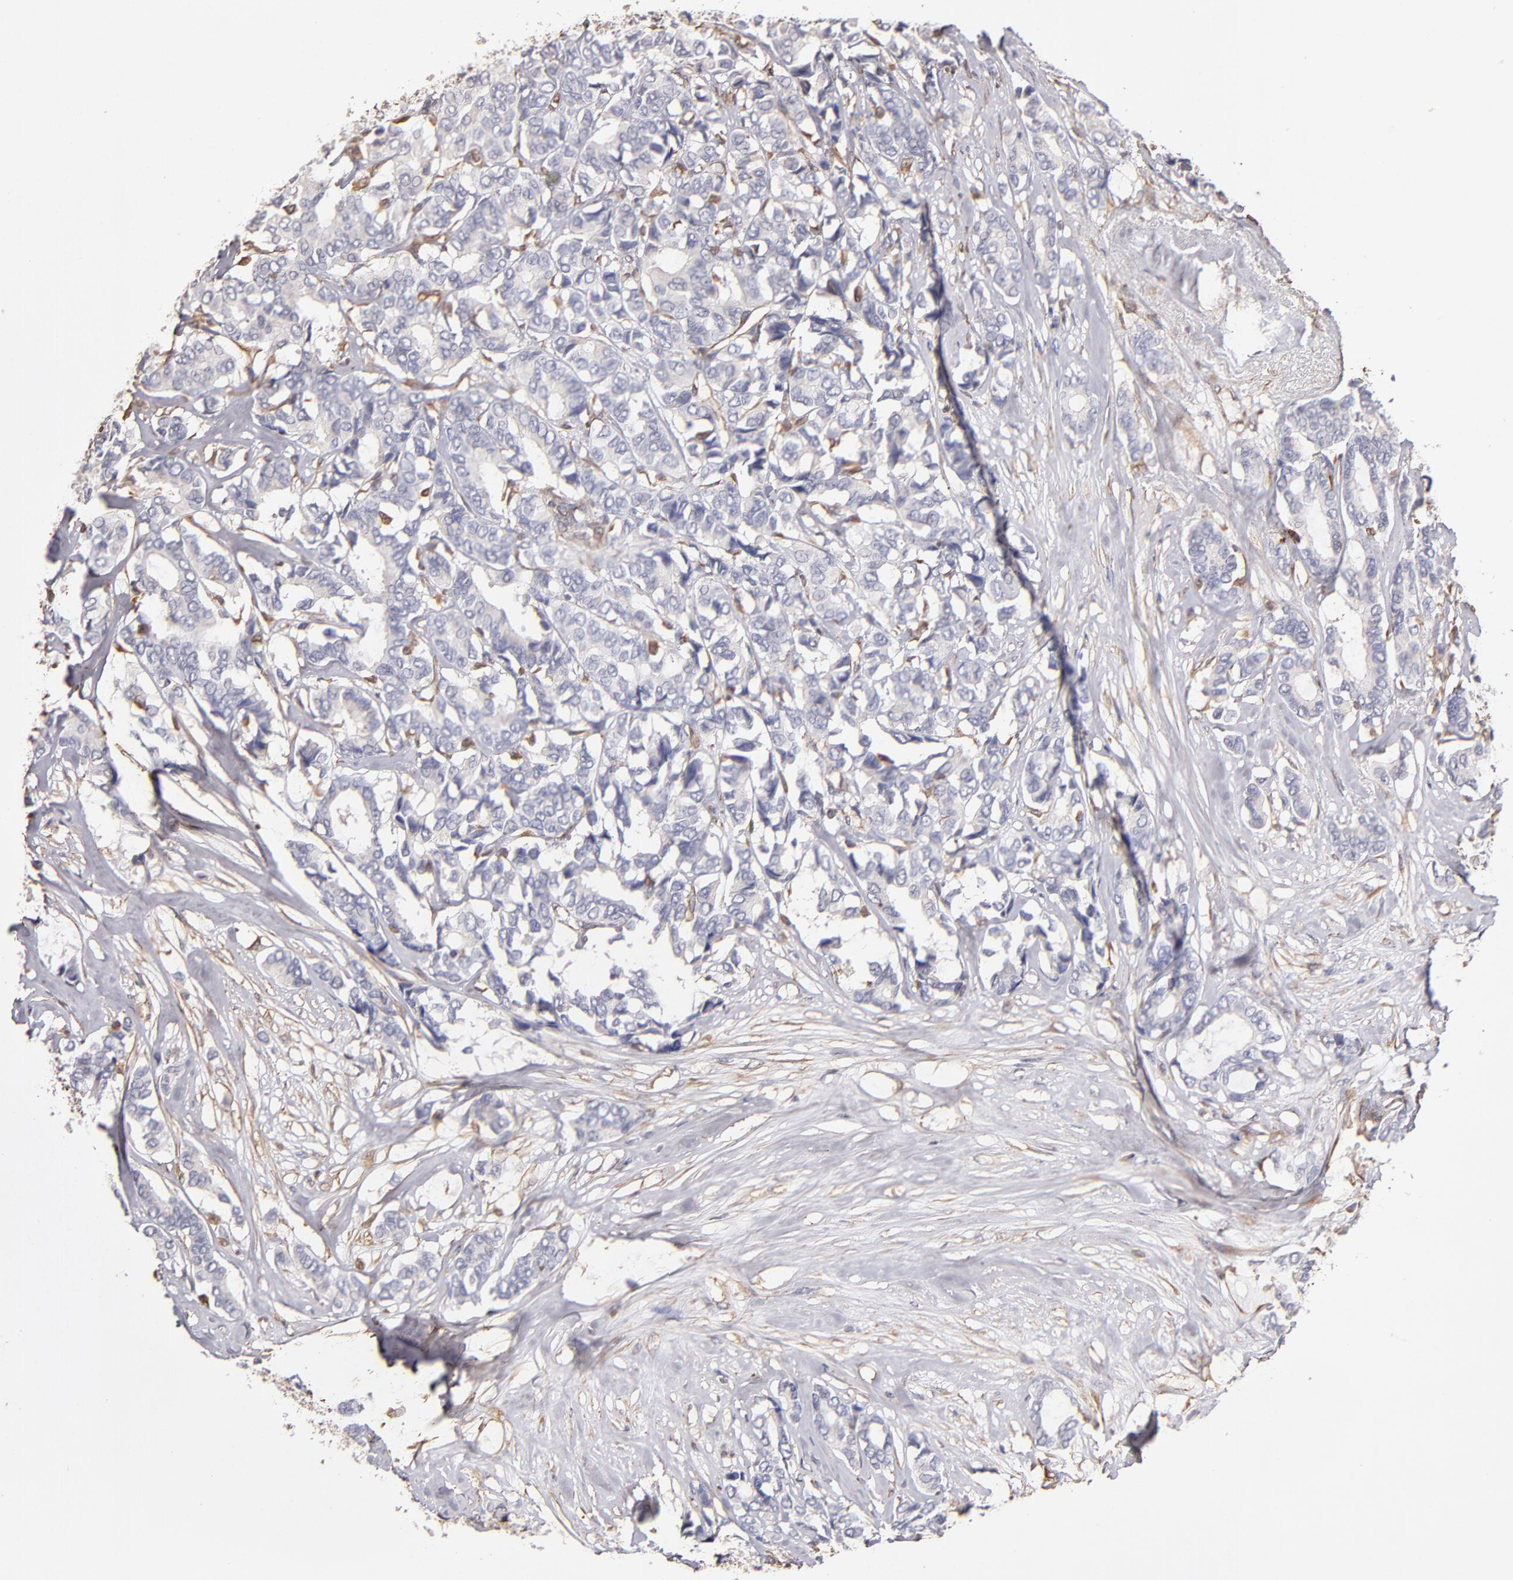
{"staining": {"intensity": "negative", "quantity": "none", "location": "none"}, "tissue": "breast cancer", "cell_type": "Tumor cells", "image_type": "cancer", "snomed": [{"axis": "morphology", "description": "Duct carcinoma"}, {"axis": "topography", "description": "Breast"}], "caption": "Micrograph shows no significant protein staining in tumor cells of intraductal carcinoma (breast).", "gene": "ABCC1", "patient": {"sex": "female", "age": 87}}